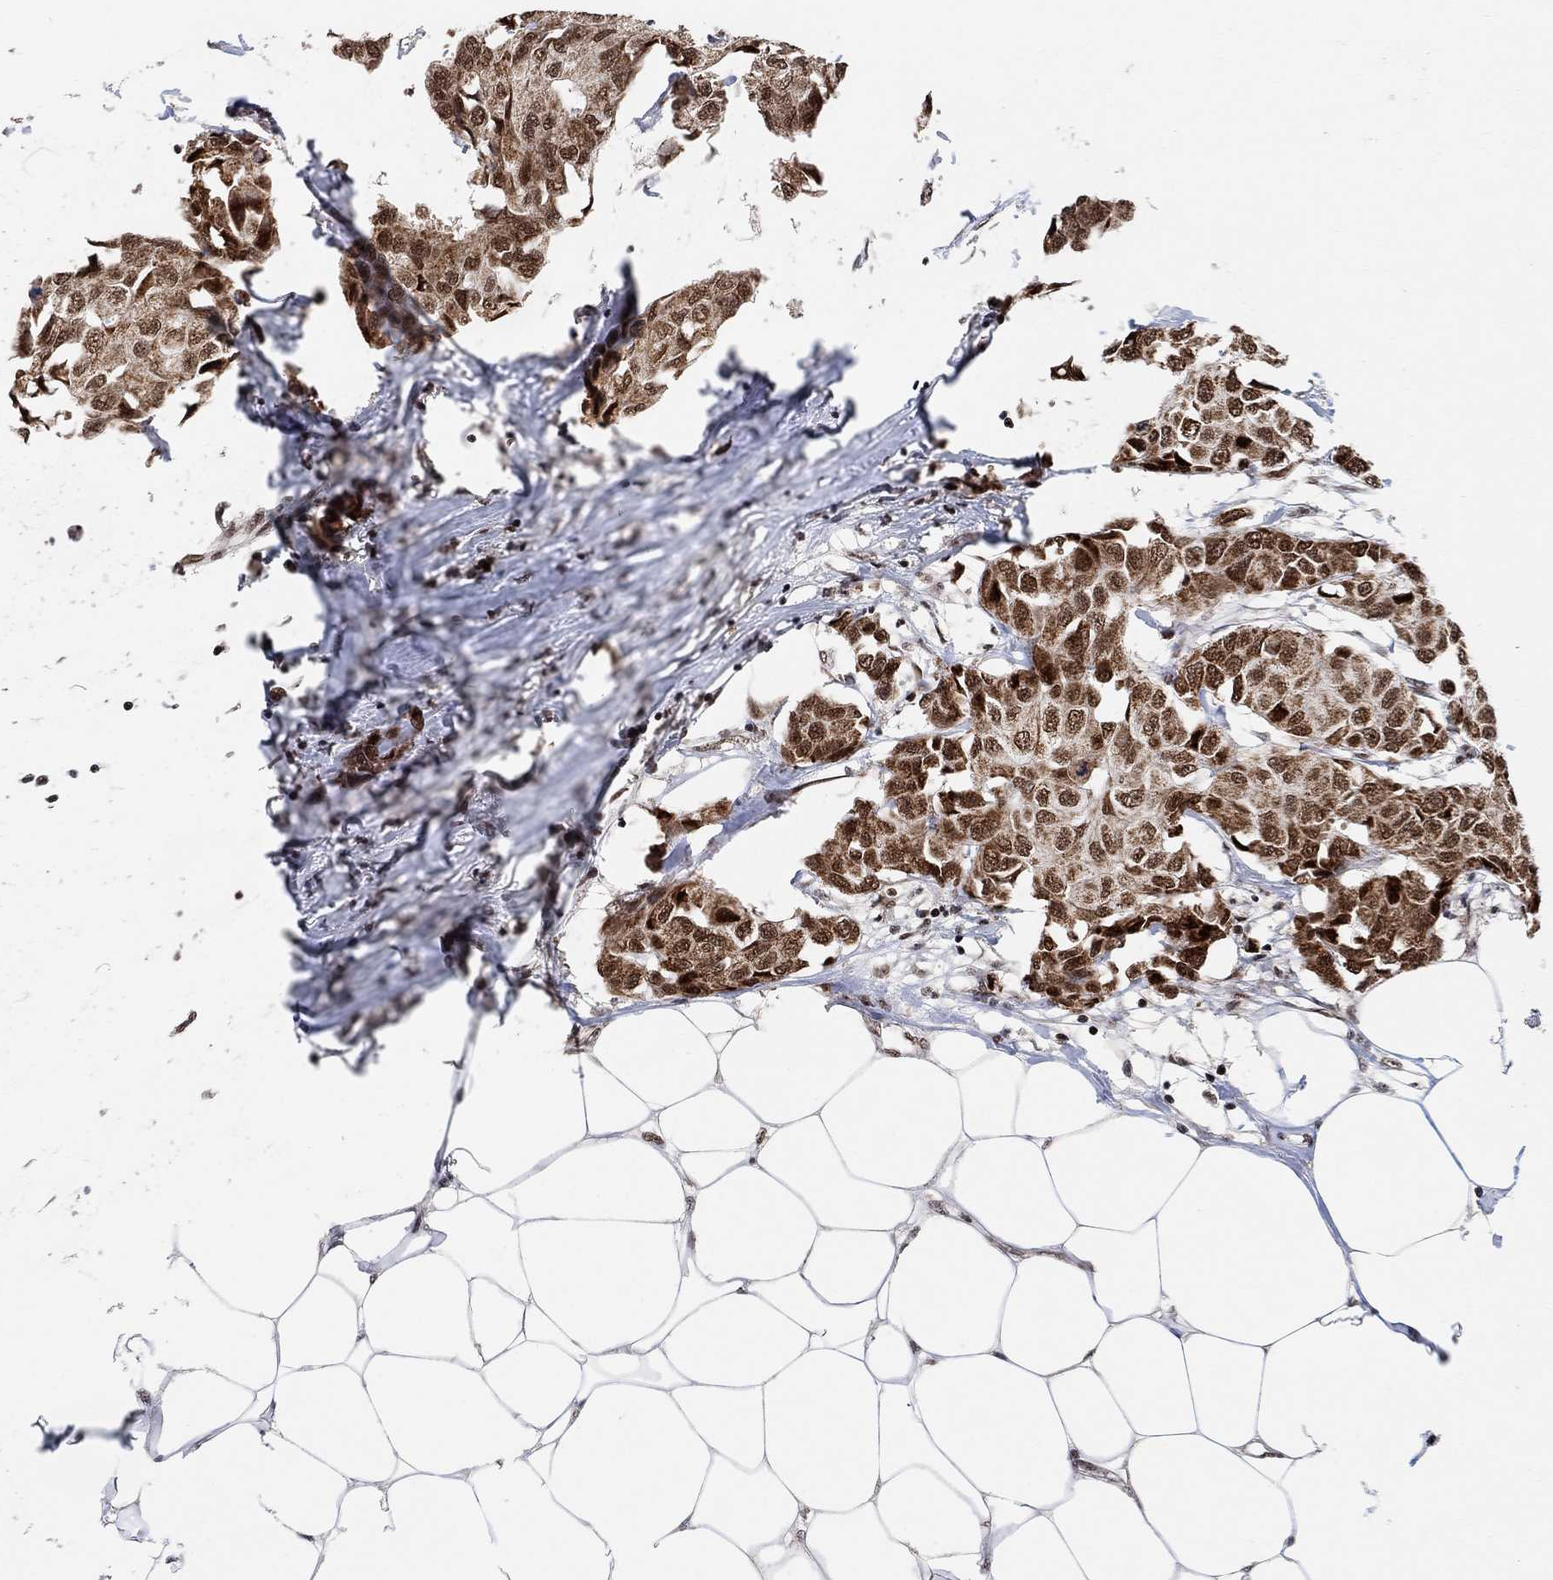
{"staining": {"intensity": "strong", "quantity": ">75%", "location": "cytoplasmic/membranous,nuclear"}, "tissue": "breast cancer", "cell_type": "Tumor cells", "image_type": "cancer", "snomed": [{"axis": "morphology", "description": "Duct carcinoma"}, {"axis": "topography", "description": "Breast"}], "caption": "A high amount of strong cytoplasmic/membranous and nuclear expression is identified in approximately >75% of tumor cells in invasive ductal carcinoma (breast) tissue.", "gene": "E4F1", "patient": {"sex": "female", "age": 80}}